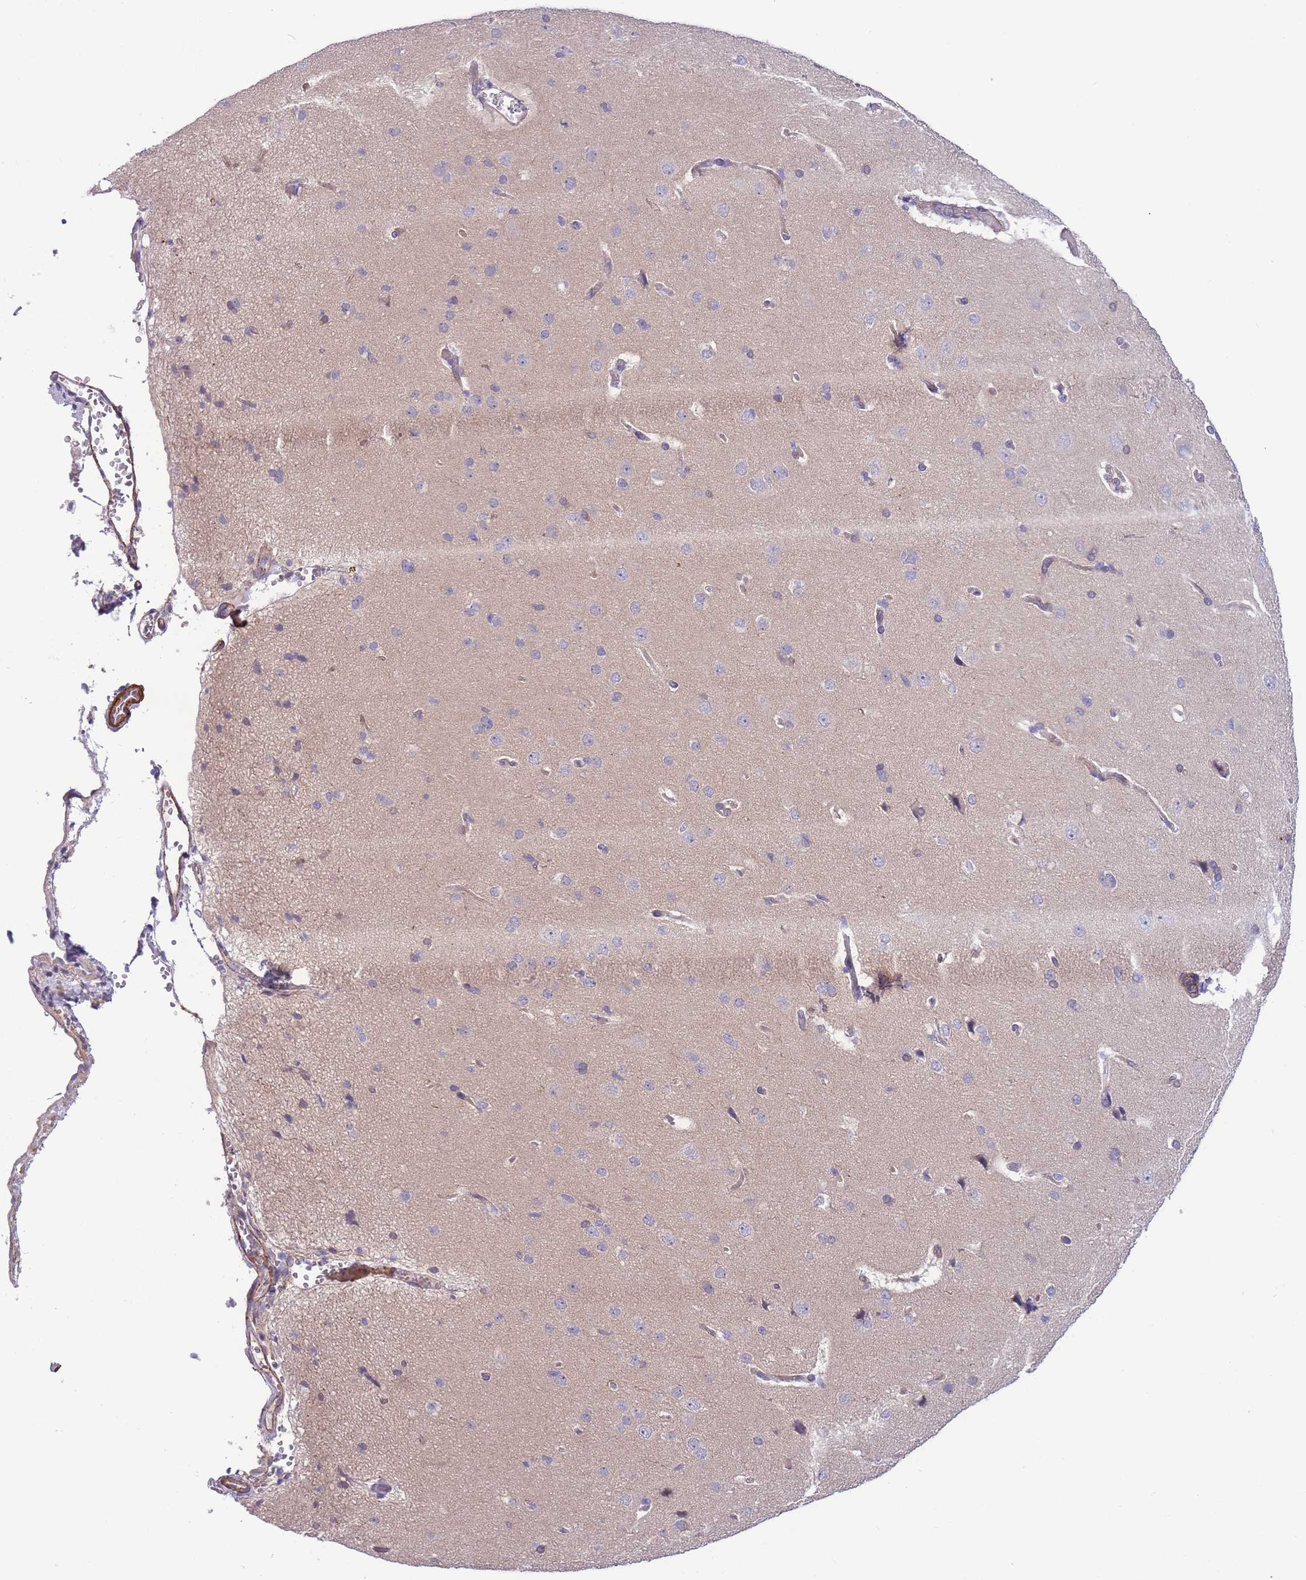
{"staining": {"intensity": "moderate", "quantity": "<25%", "location": "cytoplasmic/membranous"}, "tissue": "cerebral cortex", "cell_type": "Endothelial cells", "image_type": "normal", "snomed": [{"axis": "morphology", "description": "Normal tissue, NOS"}, {"axis": "topography", "description": "Cerebral cortex"}], "caption": "DAB (3,3'-diaminobenzidine) immunohistochemical staining of unremarkable cerebral cortex displays moderate cytoplasmic/membranous protein positivity in approximately <25% of endothelial cells.", "gene": "FAM124A", "patient": {"sex": "male", "age": 62}}